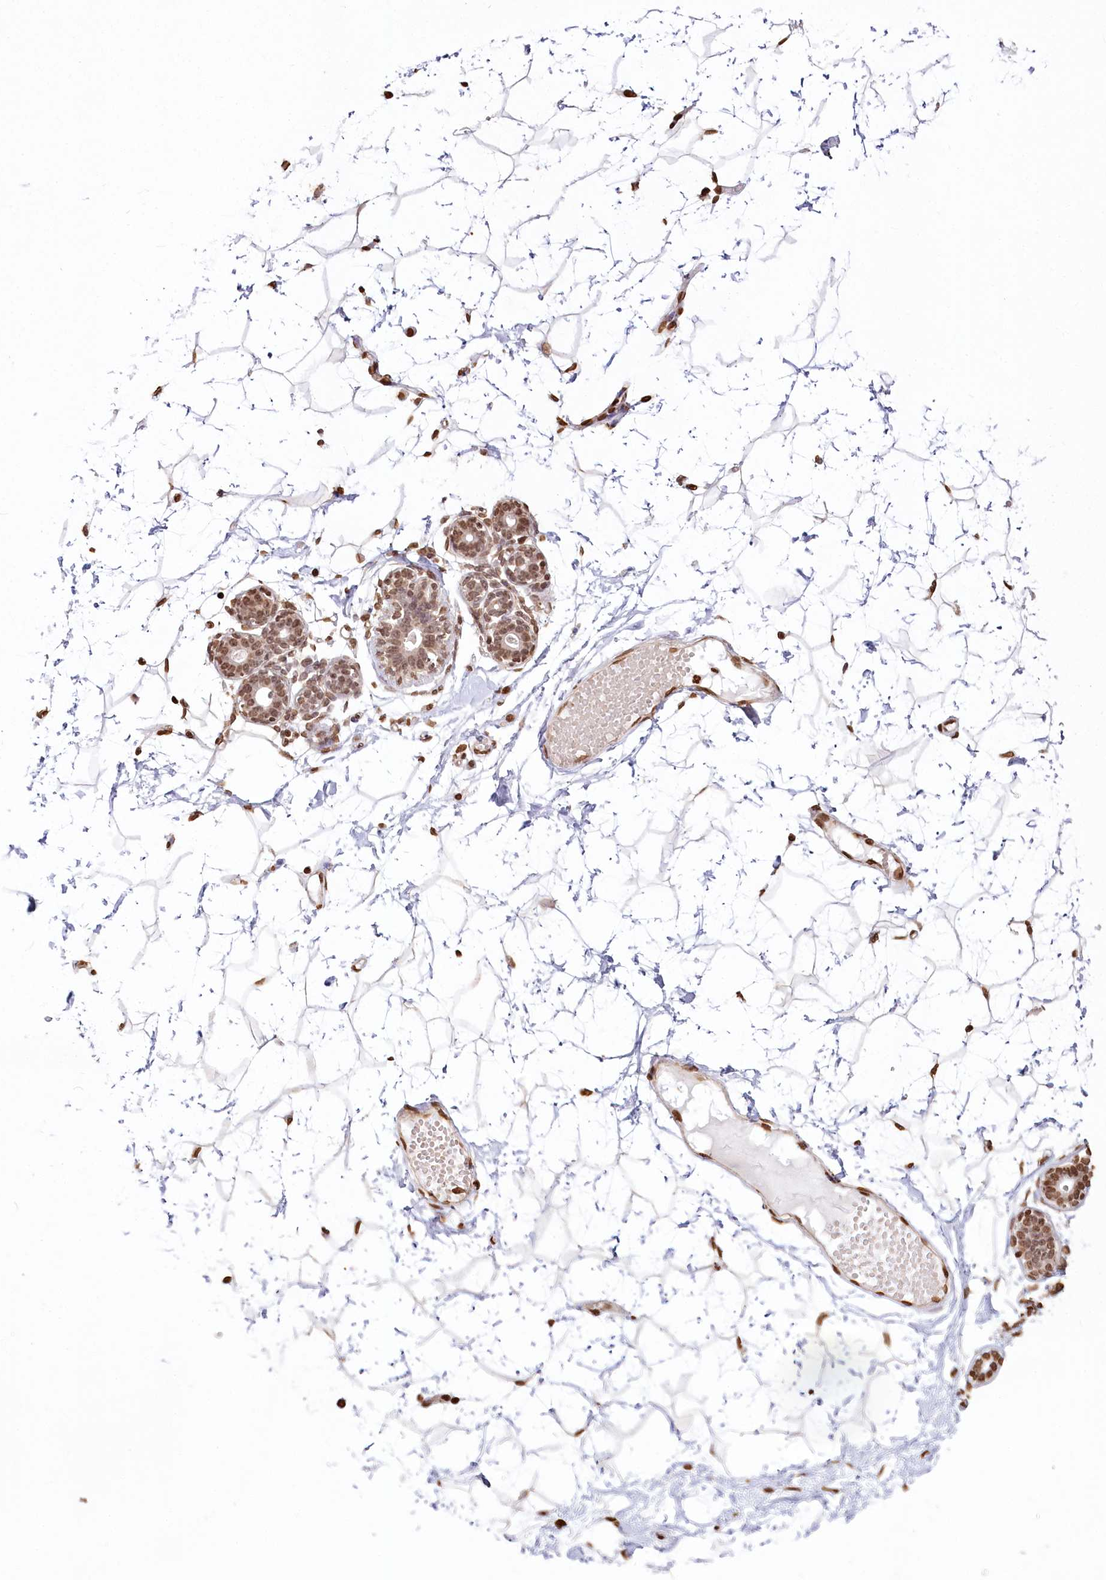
{"staining": {"intensity": "moderate", "quantity": ">75%", "location": "nuclear"}, "tissue": "breast", "cell_type": "Adipocytes", "image_type": "normal", "snomed": [{"axis": "morphology", "description": "Normal tissue, NOS"}, {"axis": "morphology", "description": "Adenoma, NOS"}, {"axis": "topography", "description": "Breast"}], "caption": "A micrograph of human breast stained for a protein demonstrates moderate nuclear brown staining in adipocytes. The protein is shown in brown color, while the nuclei are stained blue.", "gene": "FAM13A", "patient": {"sex": "female", "age": 23}}